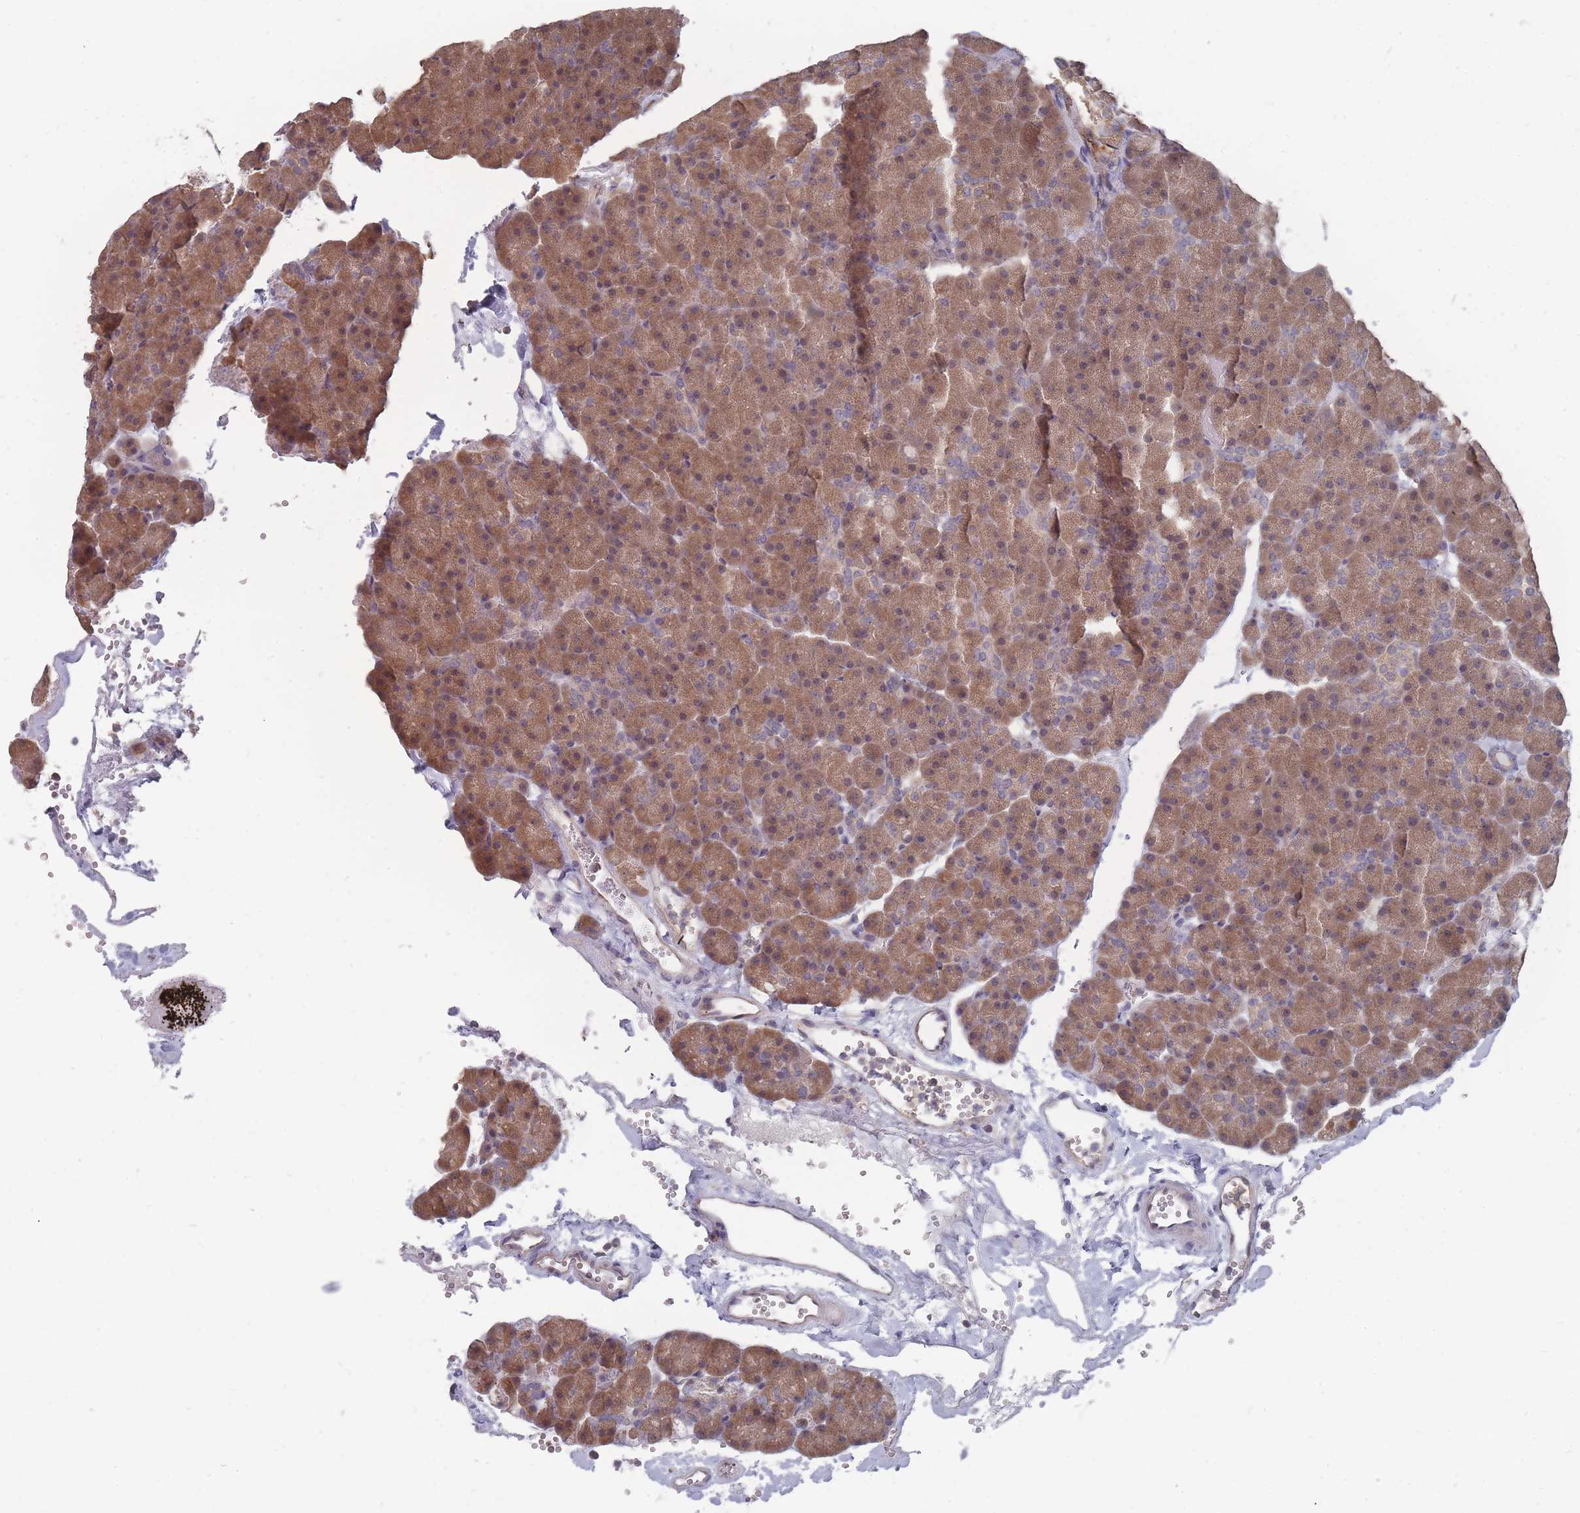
{"staining": {"intensity": "moderate", "quantity": ">75%", "location": "cytoplasmic/membranous,nuclear"}, "tissue": "pancreas", "cell_type": "Exocrine glandular cells", "image_type": "normal", "snomed": [{"axis": "morphology", "description": "Normal tissue, NOS"}, {"axis": "topography", "description": "Pancreas"}], "caption": "Human pancreas stained with a brown dye reveals moderate cytoplasmic/membranous,nuclear positive positivity in approximately >75% of exocrine glandular cells.", "gene": "NKD1", "patient": {"sex": "male", "age": 36}}